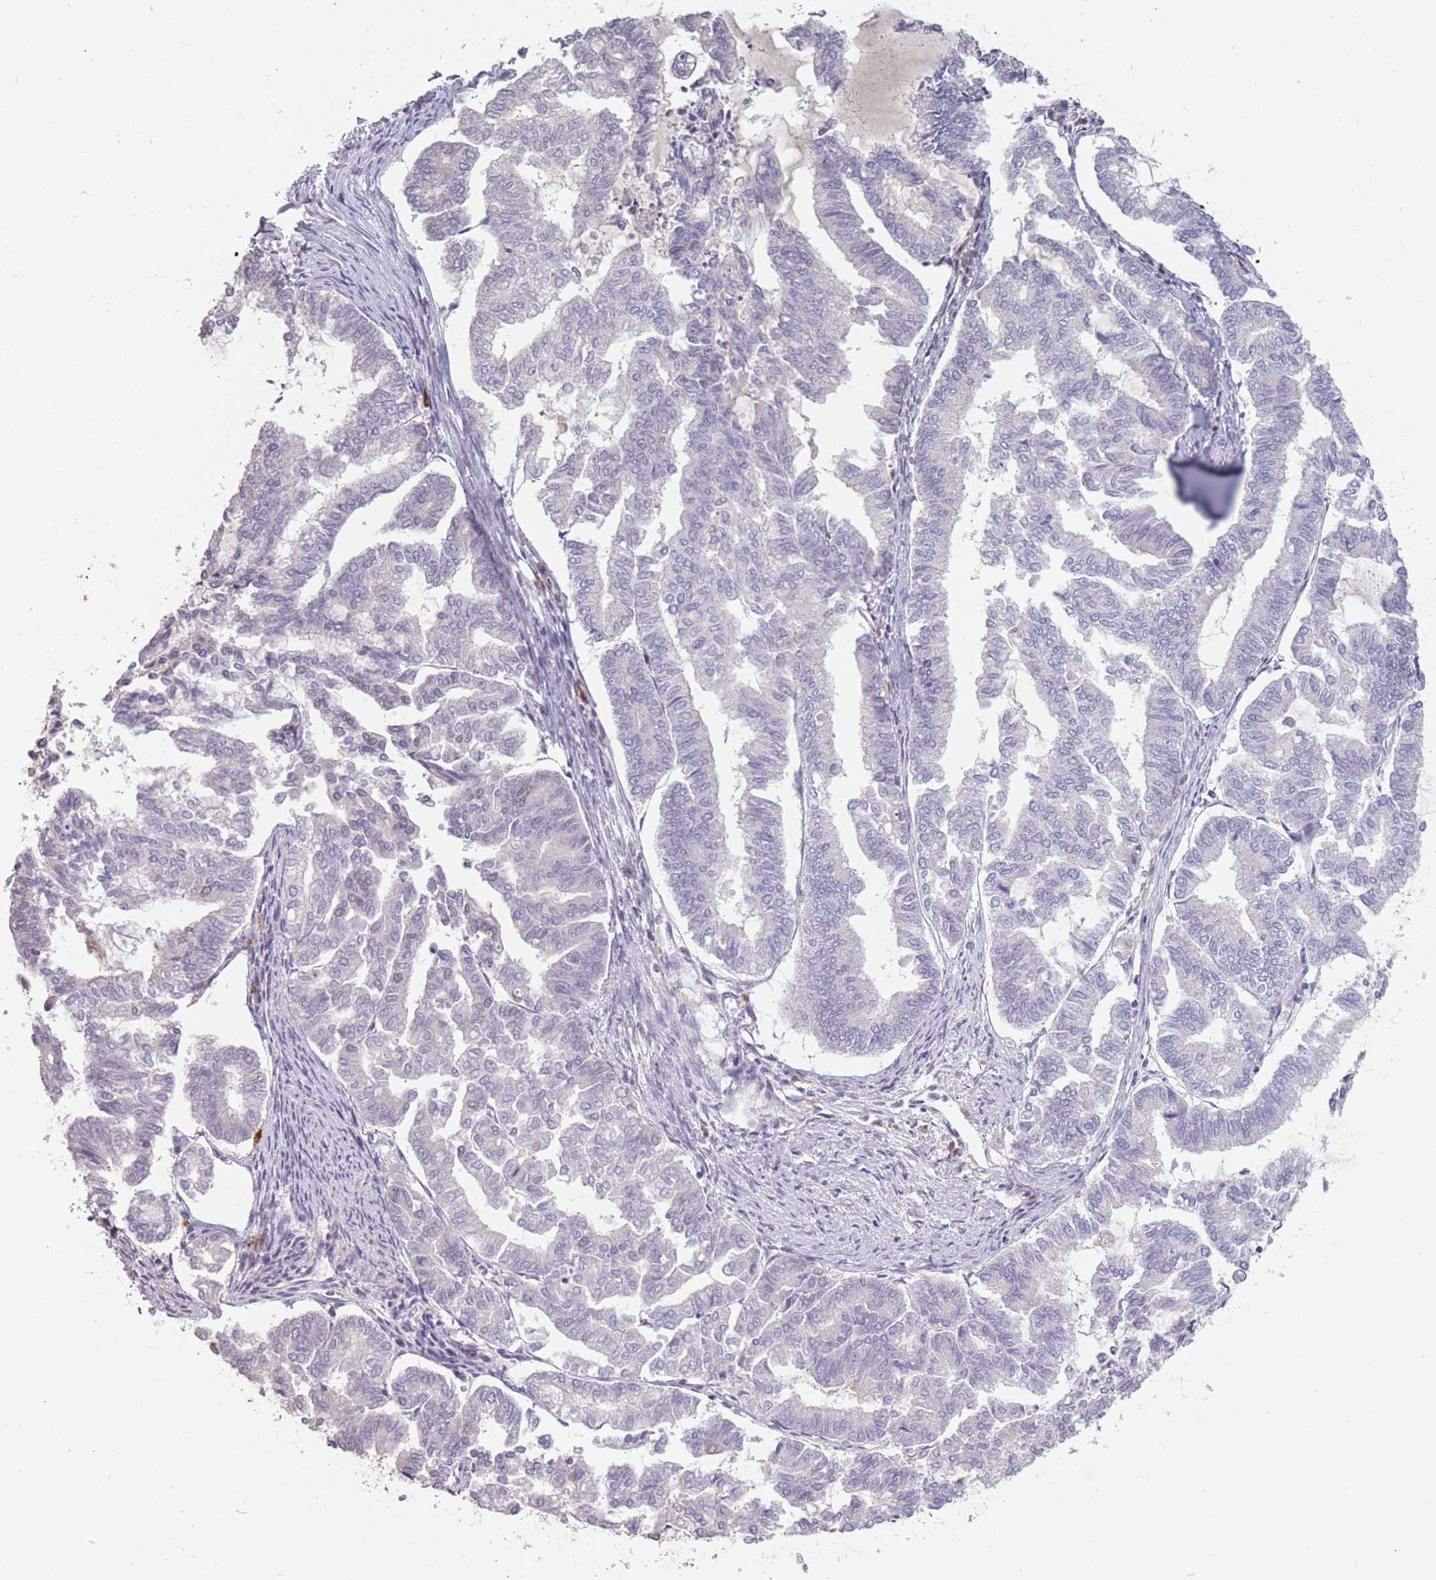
{"staining": {"intensity": "negative", "quantity": "none", "location": "none"}, "tissue": "endometrial cancer", "cell_type": "Tumor cells", "image_type": "cancer", "snomed": [{"axis": "morphology", "description": "Adenocarcinoma, NOS"}, {"axis": "topography", "description": "Endometrium"}], "caption": "A photomicrograph of human endometrial cancer (adenocarcinoma) is negative for staining in tumor cells. (Stains: DAB (3,3'-diaminobenzidine) IHC with hematoxylin counter stain, Microscopy: brightfield microscopy at high magnification).", "gene": "HNRNPUL1", "patient": {"sex": "female", "age": 79}}